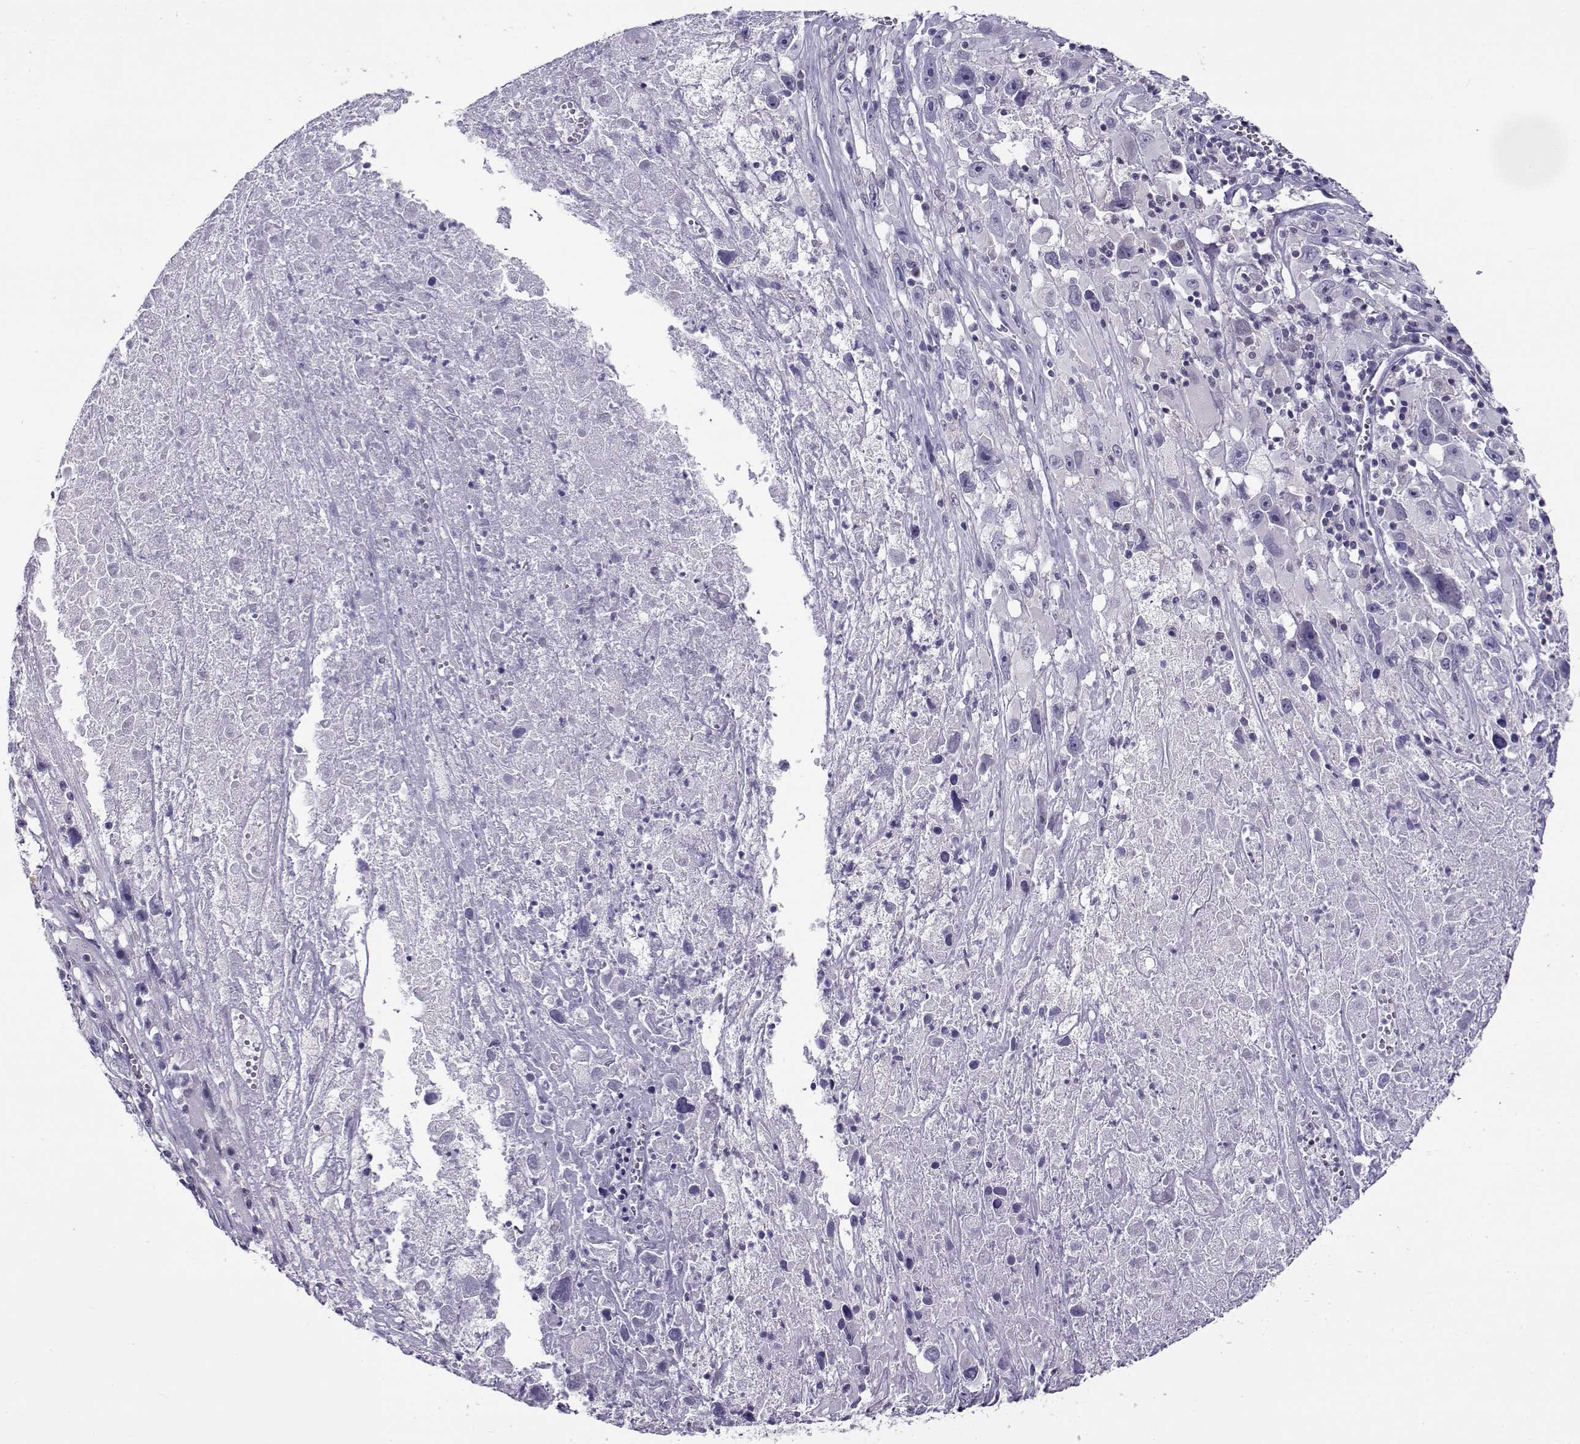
{"staining": {"intensity": "negative", "quantity": "none", "location": "none"}, "tissue": "melanoma", "cell_type": "Tumor cells", "image_type": "cancer", "snomed": [{"axis": "morphology", "description": "Malignant melanoma, Metastatic site"}, {"axis": "topography", "description": "Lymph node"}], "caption": "Tumor cells show no significant protein positivity in melanoma.", "gene": "FEZF1", "patient": {"sex": "male", "age": 50}}